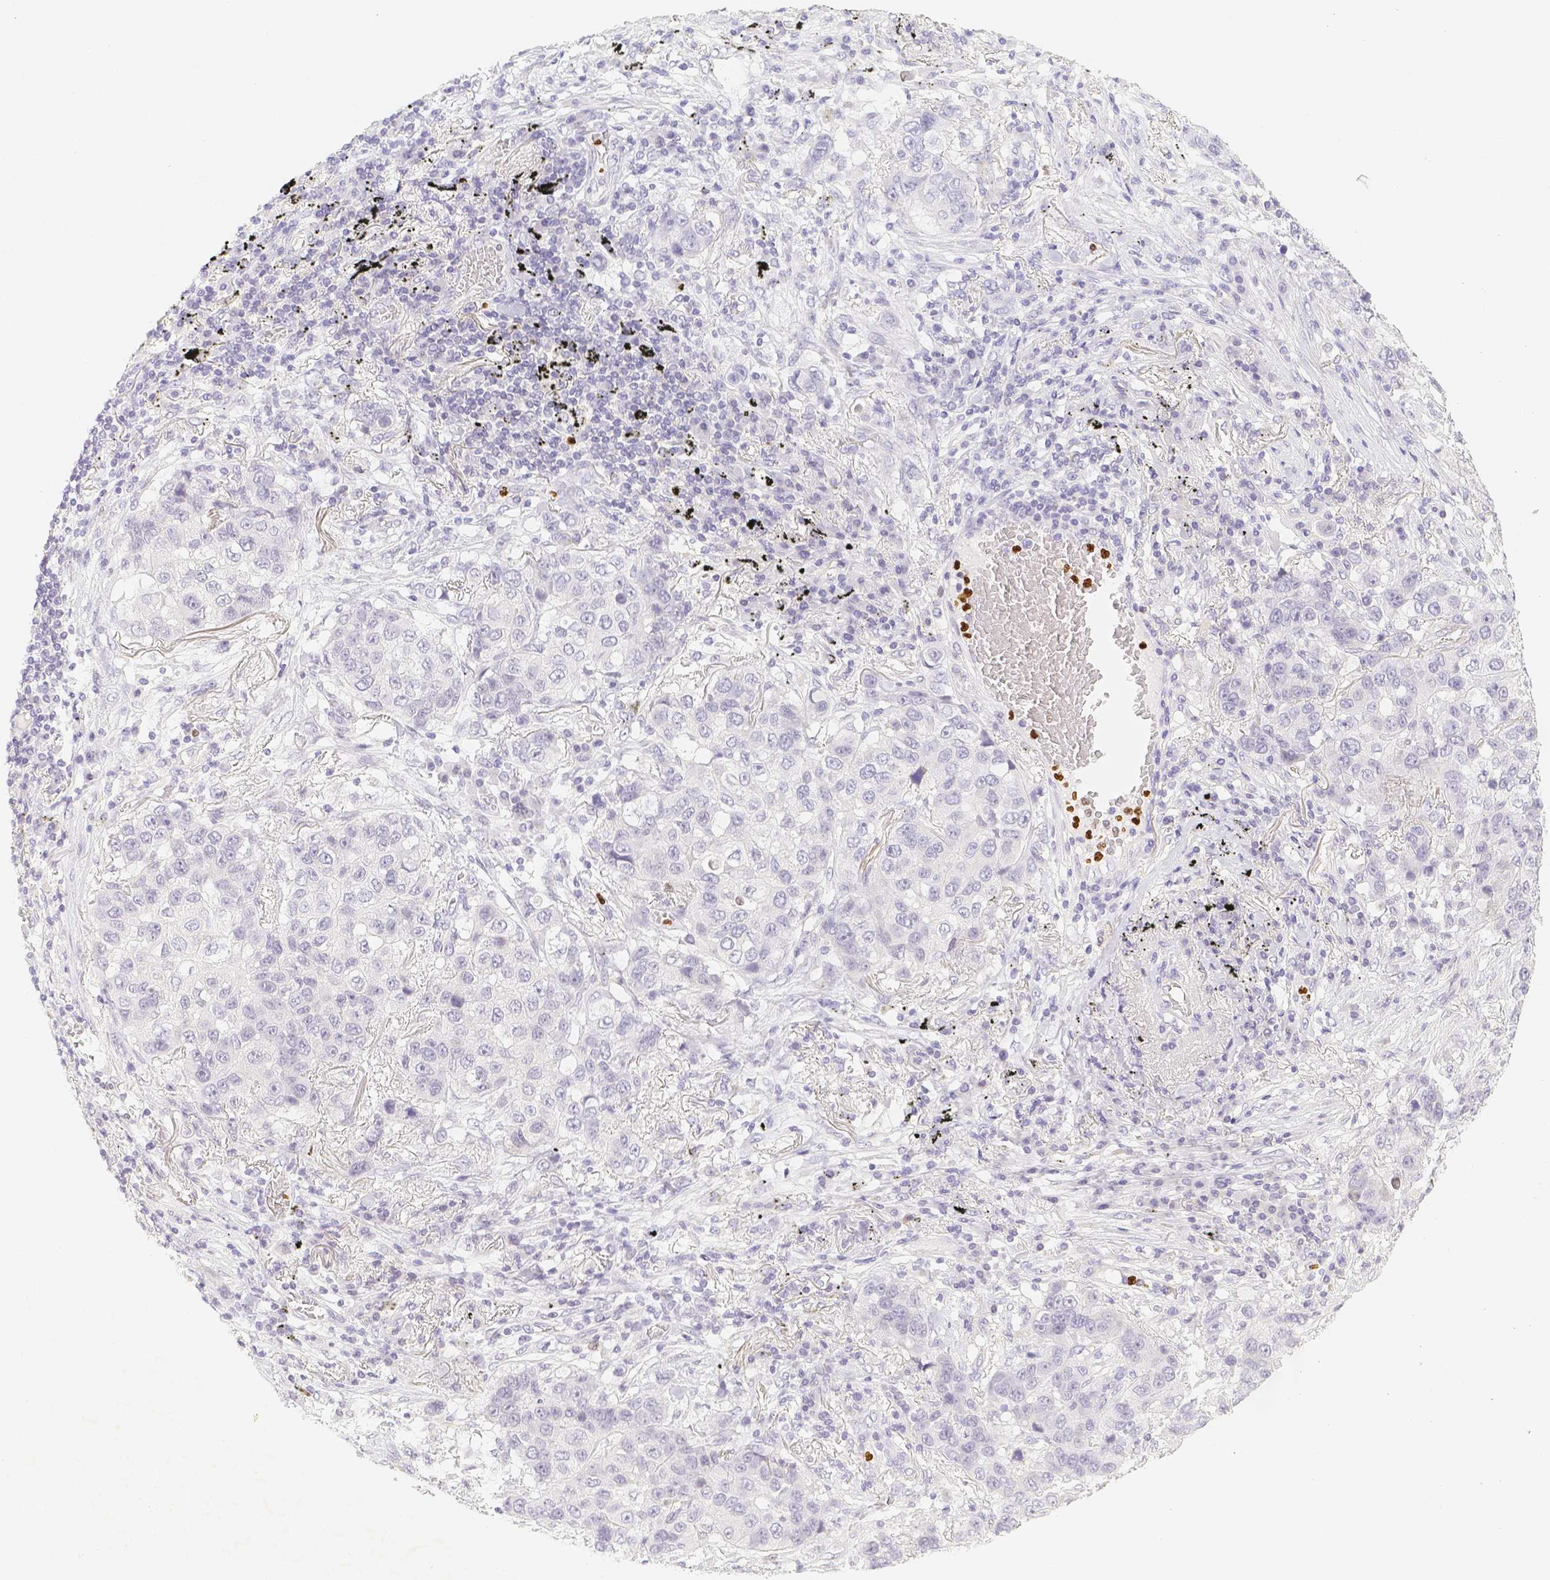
{"staining": {"intensity": "negative", "quantity": "none", "location": "none"}, "tissue": "lung cancer", "cell_type": "Tumor cells", "image_type": "cancer", "snomed": [{"axis": "morphology", "description": "Squamous cell carcinoma, NOS"}, {"axis": "topography", "description": "Lung"}], "caption": "There is no significant positivity in tumor cells of squamous cell carcinoma (lung). The staining is performed using DAB (3,3'-diaminobenzidine) brown chromogen with nuclei counter-stained in using hematoxylin.", "gene": "PADI4", "patient": {"sex": "male", "age": 57}}